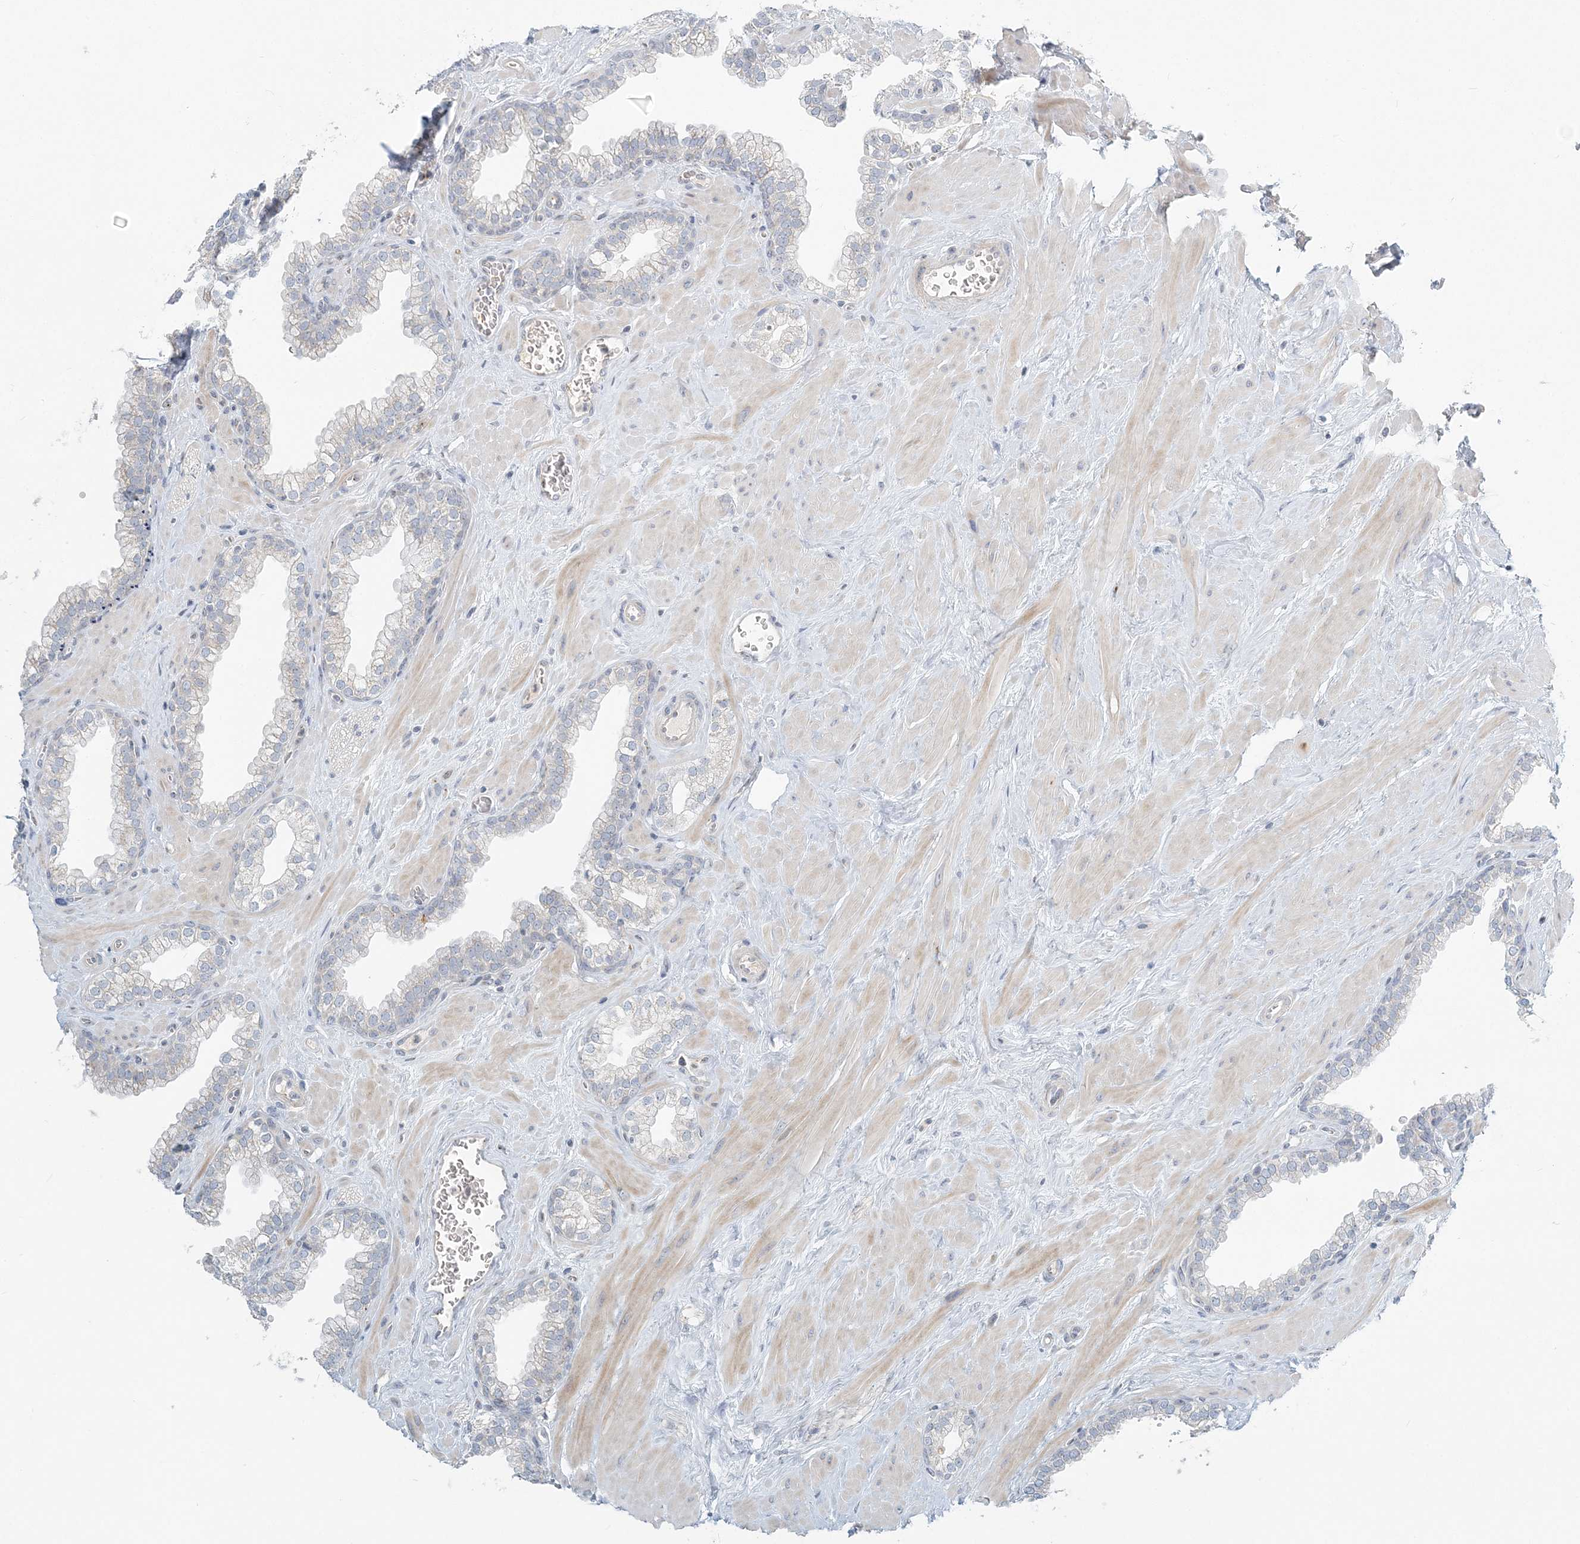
{"staining": {"intensity": "negative", "quantity": "none", "location": "none"}, "tissue": "prostate", "cell_type": "Glandular cells", "image_type": "normal", "snomed": [{"axis": "morphology", "description": "Normal tissue, NOS"}, {"axis": "morphology", "description": "Urothelial carcinoma, Low grade"}, {"axis": "topography", "description": "Urinary bladder"}, {"axis": "topography", "description": "Prostate"}], "caption": "Protein analysis of normal prostate displays no significant expression in glandular cells.", "gene": "NAA11", "patient": {"sex": "male", "age": 60}}